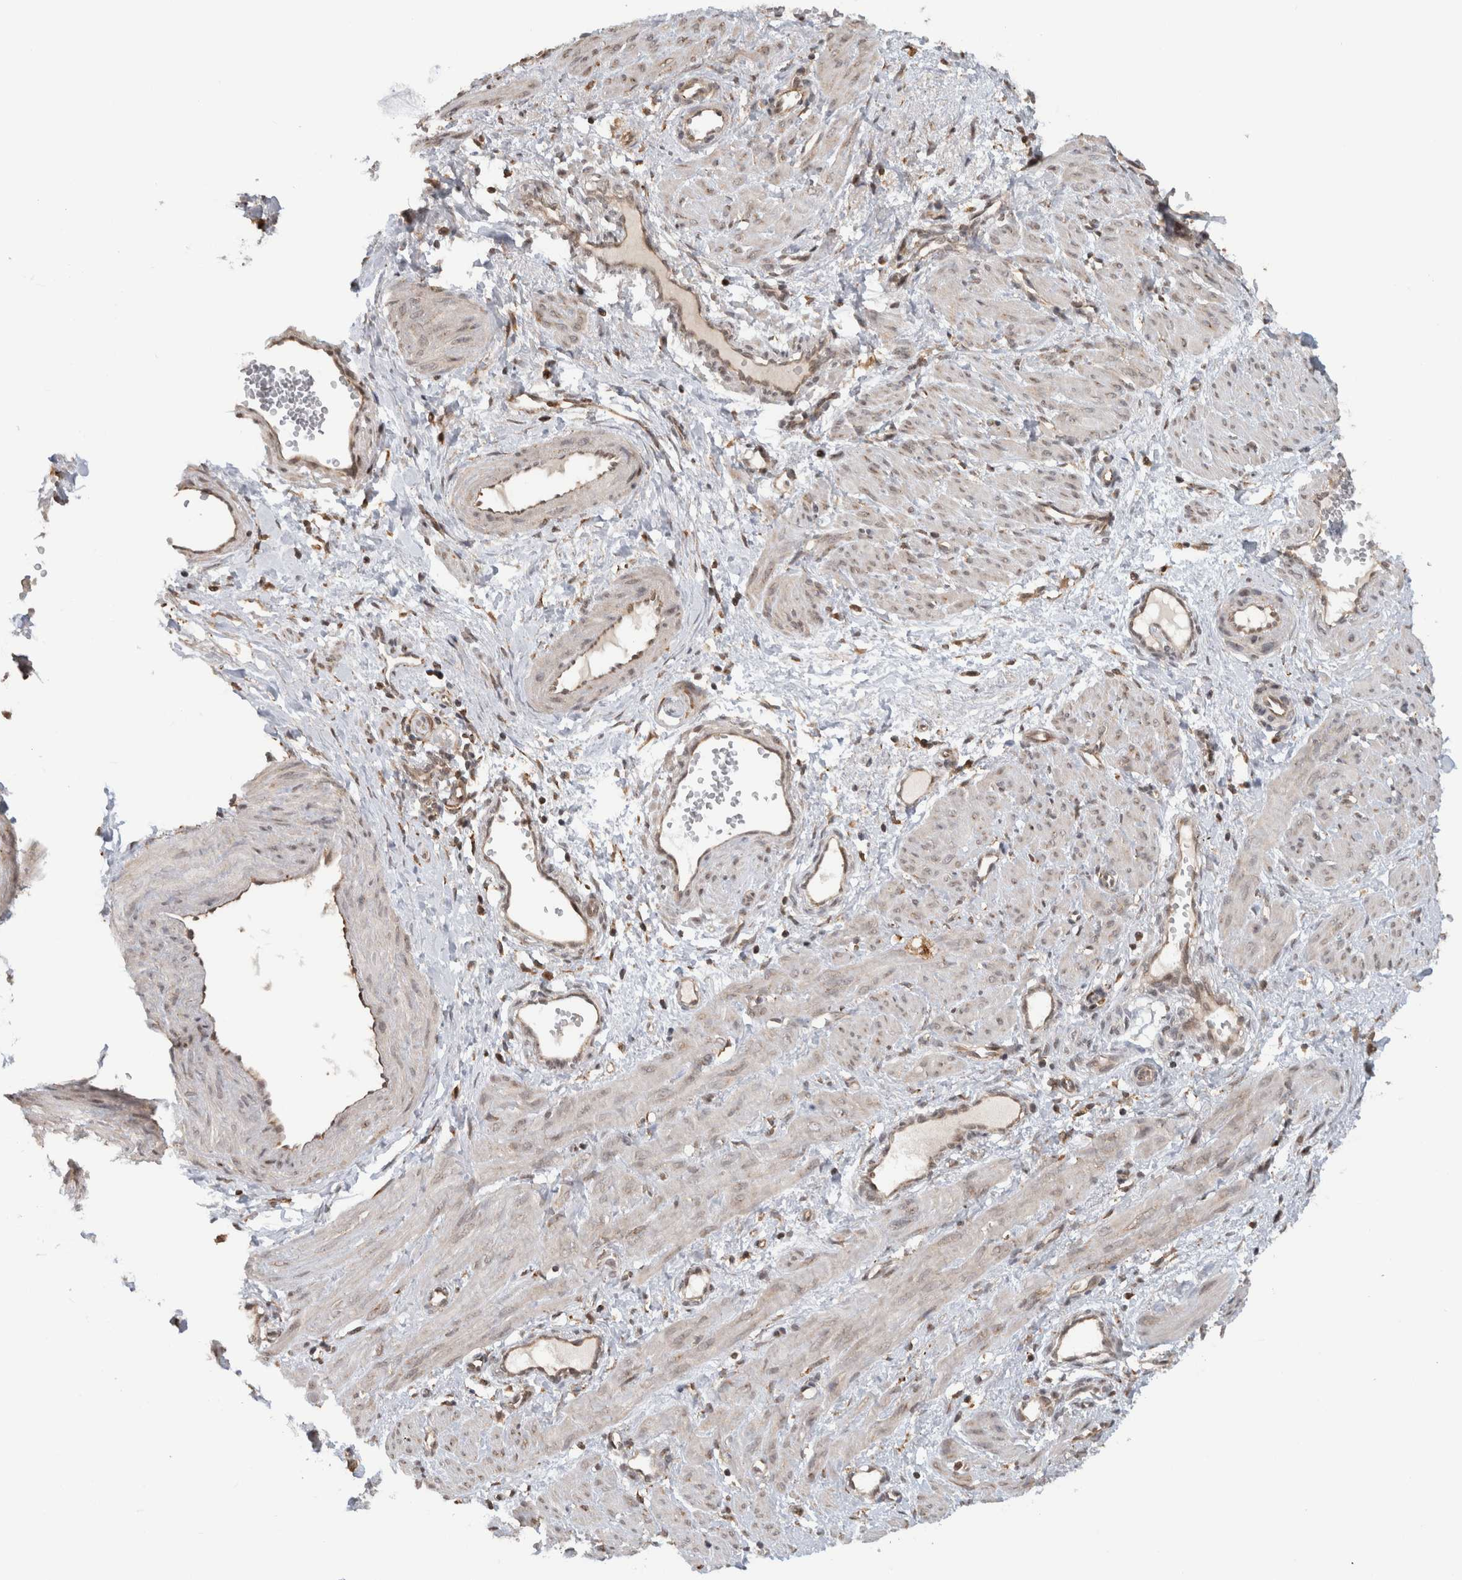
{"staining": {"intensity": "weak", "quantity": "25%-75%", "location": "cytoplasmic/membranous"}, "tissue": "smooth muscle", "cell_type": "Smooth muscle cells", "image_type": "normal", "snomed": [{"axis": "morphology", "description": "Normal tissue, NOS"}, {"axis": "topography", "description": "Endometrium"}], "caption": "Immunohistochemical staining of benign human smooth muscle demonstrates weak cytoplasmic/membranous protein expression in about 25%-75% of smooth muscle cells.", "gene": "MS4A7", "patient": {"sex": "female", "age": 33}}